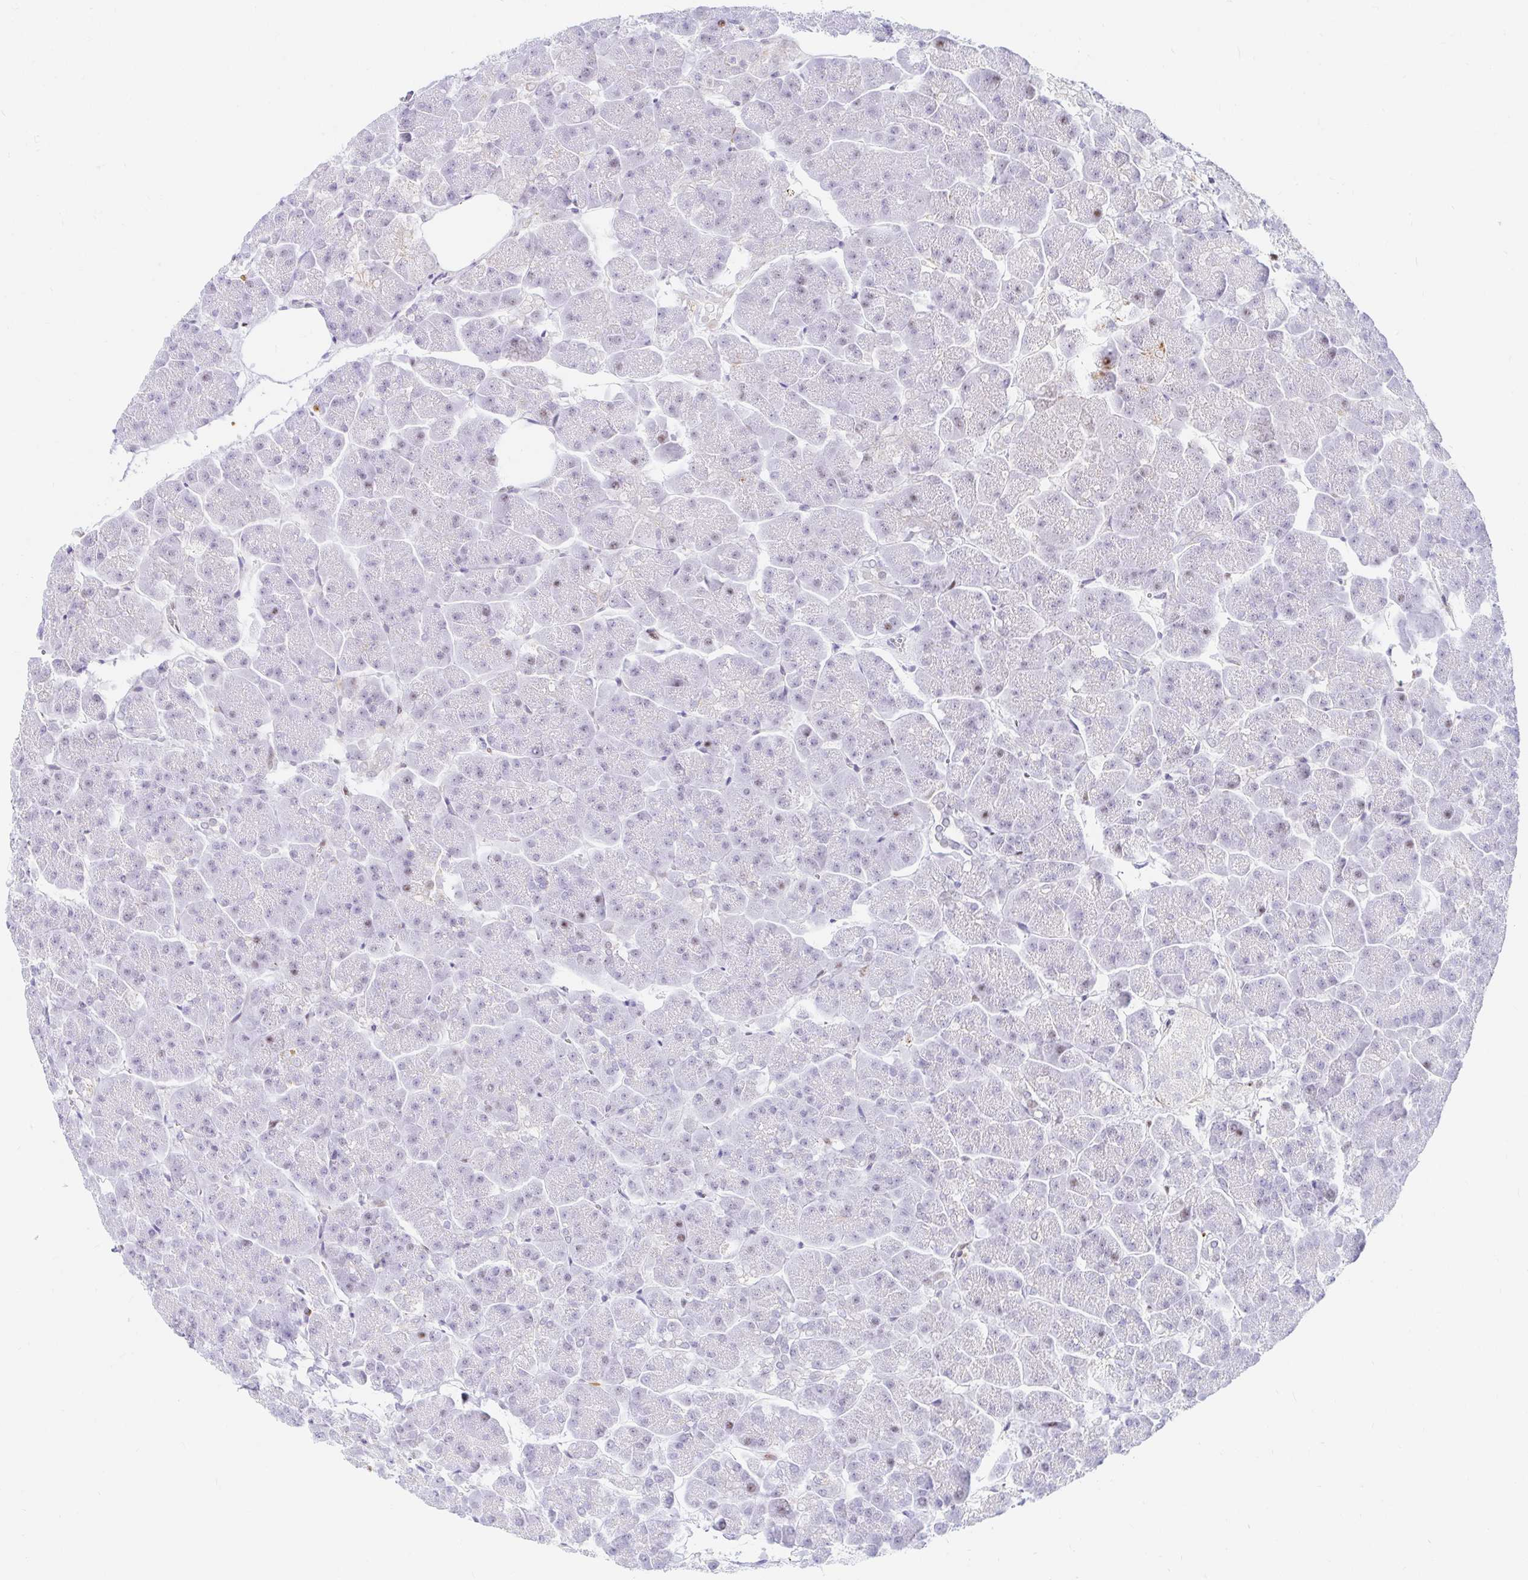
{"staining": {"intensity": "negative", "quantity": "none", "location": "none"}, "tissue": "pancreas", "cell_type": "Exocrine glandular cells", "image_type": "normal", "snomed": [{"axis": "morphology", "description": "Normal tissue, NOS"}, {"axis": "topography", "description": "Pancreas"}, {"axis": "topography", "description": "Peripheral nerve tissue"}], "caption": "This is an IHC photomicrograph of unremarkable pancreas. There is no staining in exocrine glandular cells.", "gene": "HINFP", "patient": {"sex": "male", "age": 54}}